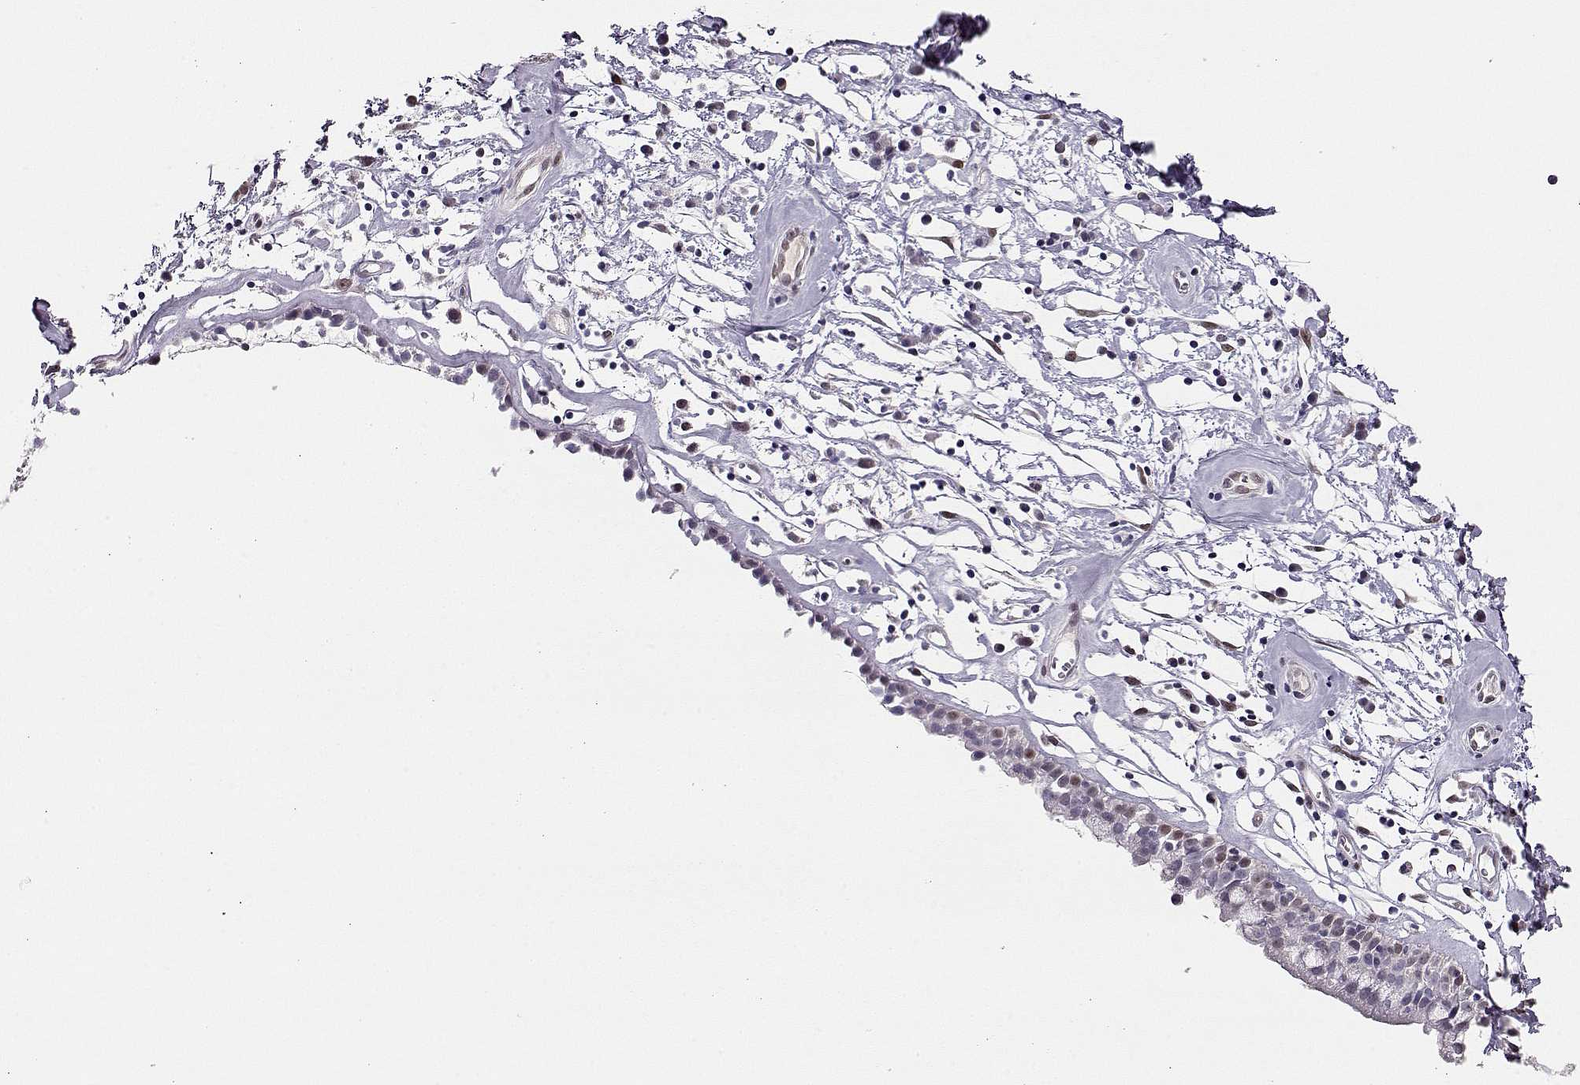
{"staining": {"intensity": "weak", "quantity": "<25%", "location": "nuclear"}, "tissue": "nasopharynx", "cell_type": "Respiratory epithelial cells", "image_type": "normal", "snomed": [{"axis": "morphology", "description": "Normal tissue, NOS"}, {"axis": "topography", "description": "Nasopharynx"}], "caption": "This is an IHC histopathology image of benign nasopharynx. There is no positivity in respiratory epithelial cells.", "gene": "POLI", "patient": {"sex": "male", "age": 77}}